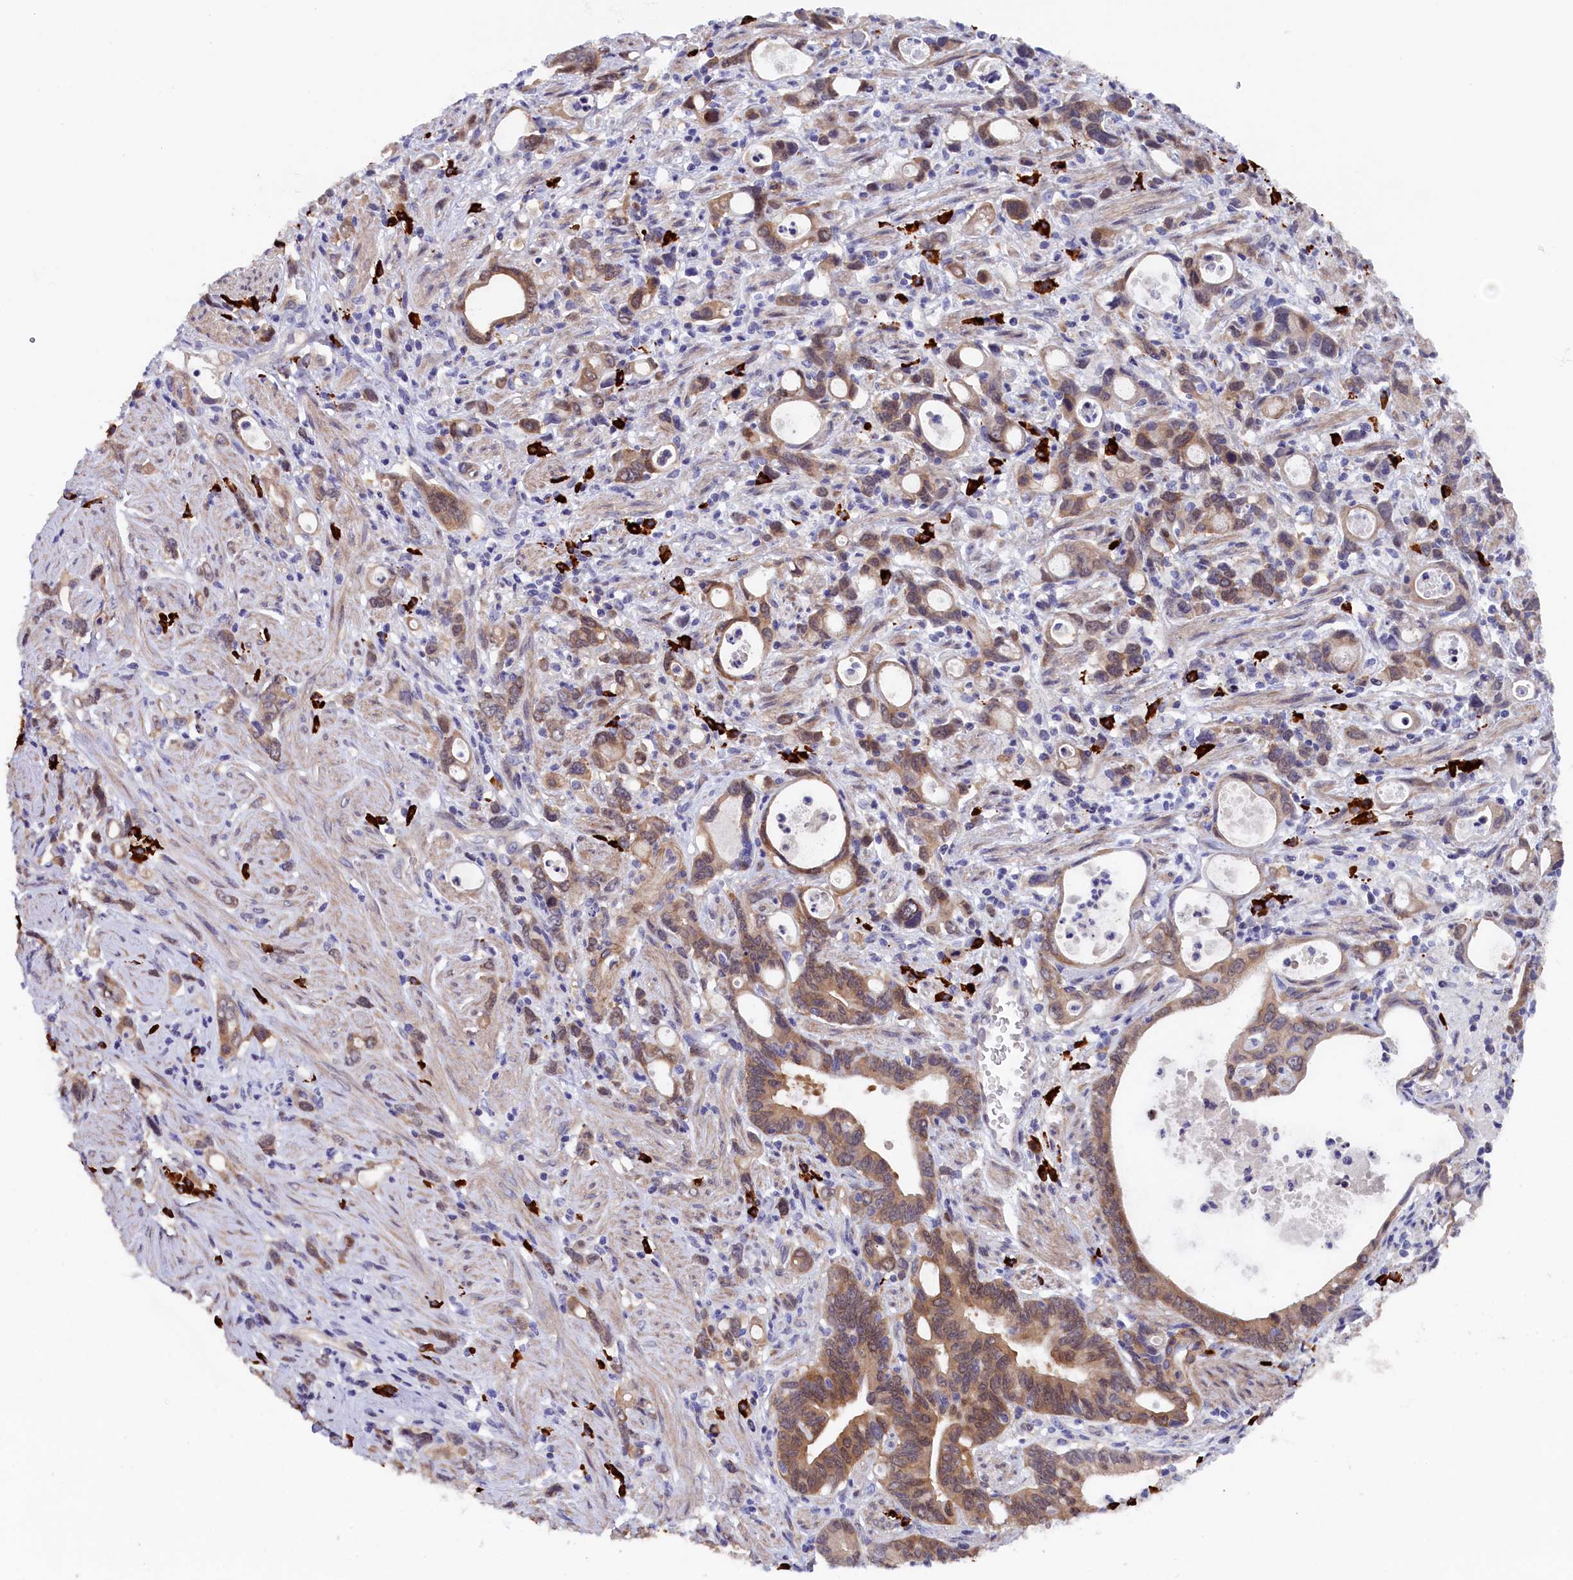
{"staining": {"intensity": "moderate", "quantity": ">75%", "location": "cytoplasmic/membranous"}, "tissue": "stomach cancer", "cell_type": "Tumor cells", "image_type": "cancer", "snomed": [{"axis": "morphology", "description": "Adenocarcinoma, NOS"}, {"axis": "topography", "description": "Stomach, lower"}], "caption": "A brown stain shows moderate cytoplasmic/membranous staining of a protein in human stomach cancer tumor cells.", "gene": "JPT2", "patient": {"sex": "female", "age": 43}}